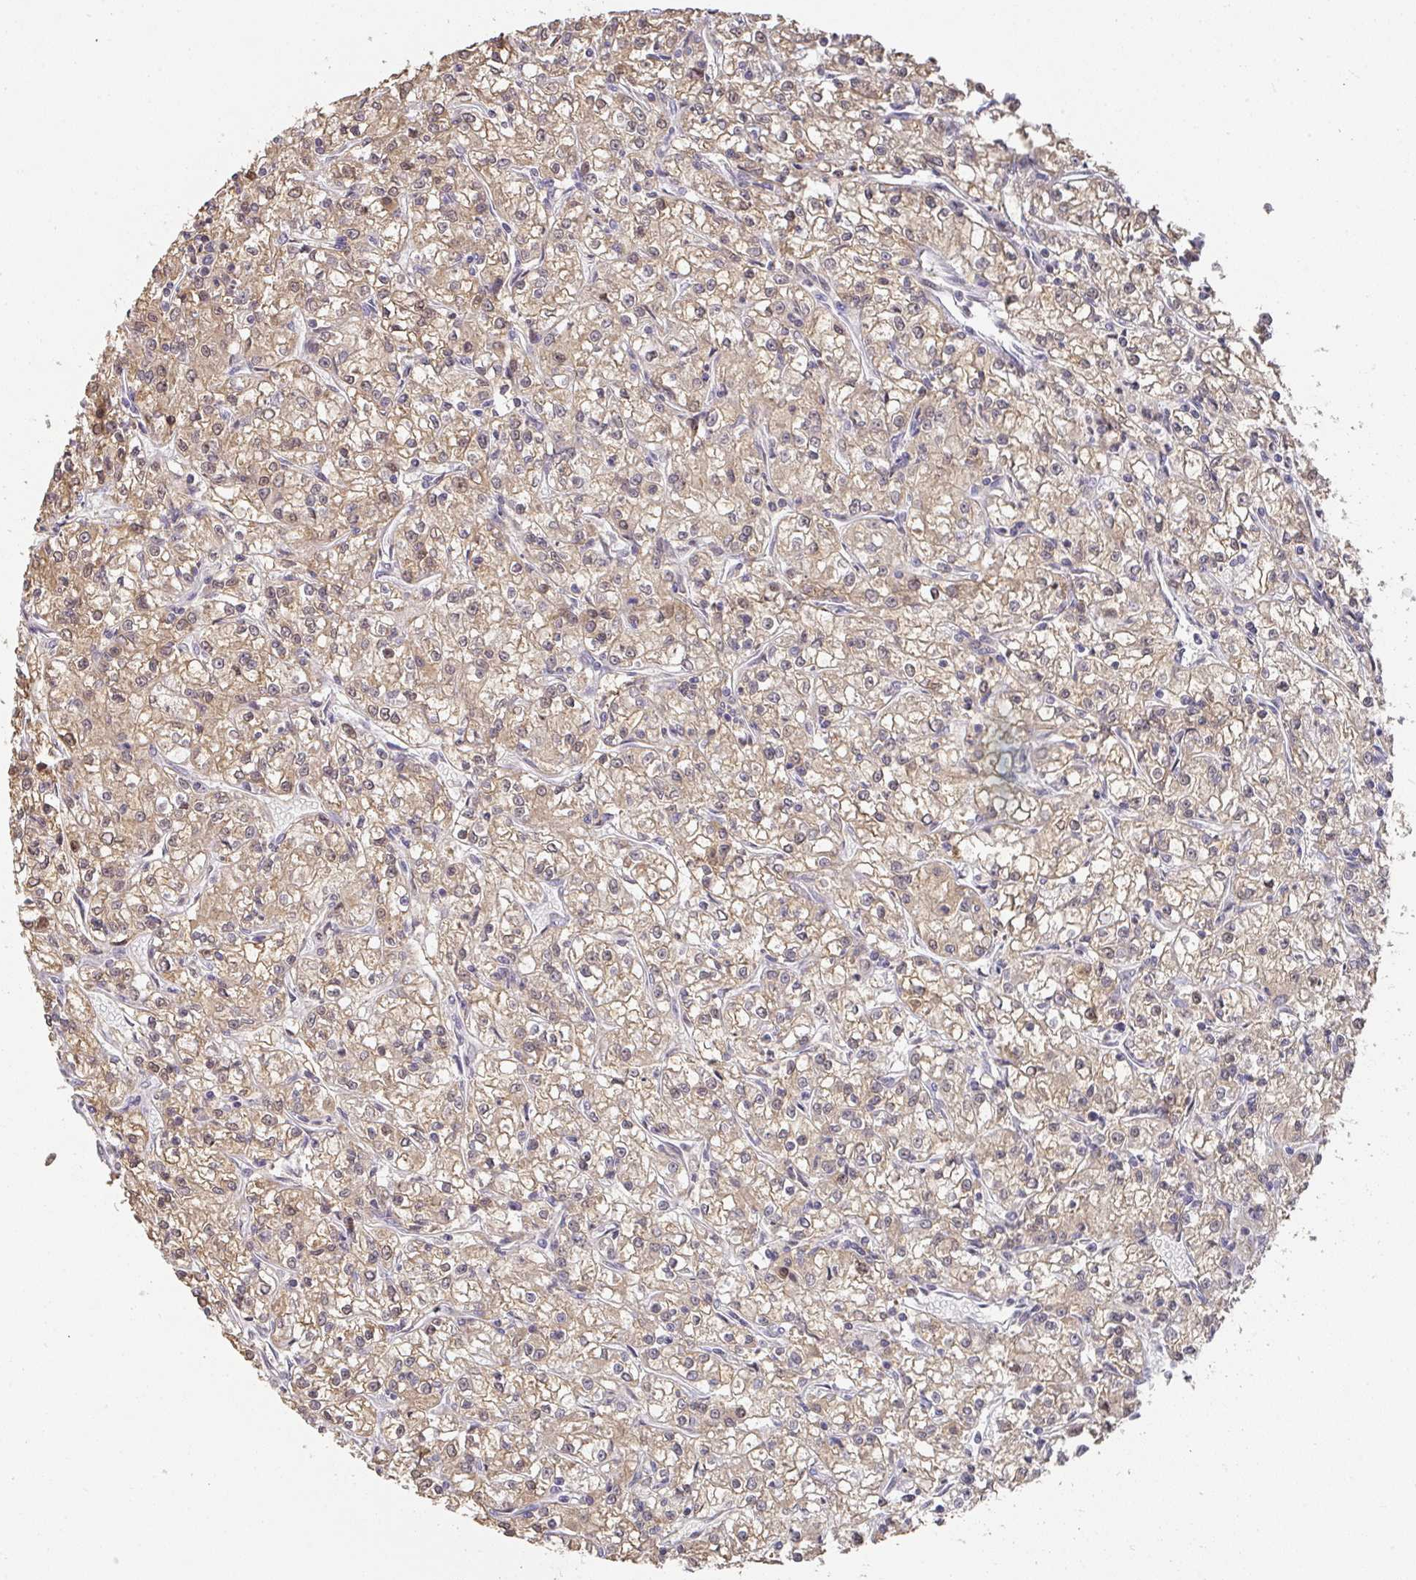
{"staining": {"intensity": "weak", "quantity": ">75%", "location": "cytoplasmic/membranous,nuclear"}, "tissue": "renal cancer", "cell_type": "Tumor cells", "image_type": "cancer", "snomed": [{"axis": "morphology", "description": "Adenocarcinoma, NOS"}, {"axis": "topography", "description": "Kidney"}], "caption": "Tumor cells show low levels of weak cytoplasmic/membranous and nuclear positivity in approximately >75% of cells in renal cancer (adenocarcinoma). The staining is performed using DAB (3,3'-diaminobenzidine) brown chromogen to label protein expression. The nuclei are counter-stained blue using hematoxylin.", "gene": "FOXN4", "patient": {"sex": "female", "age": 59}}